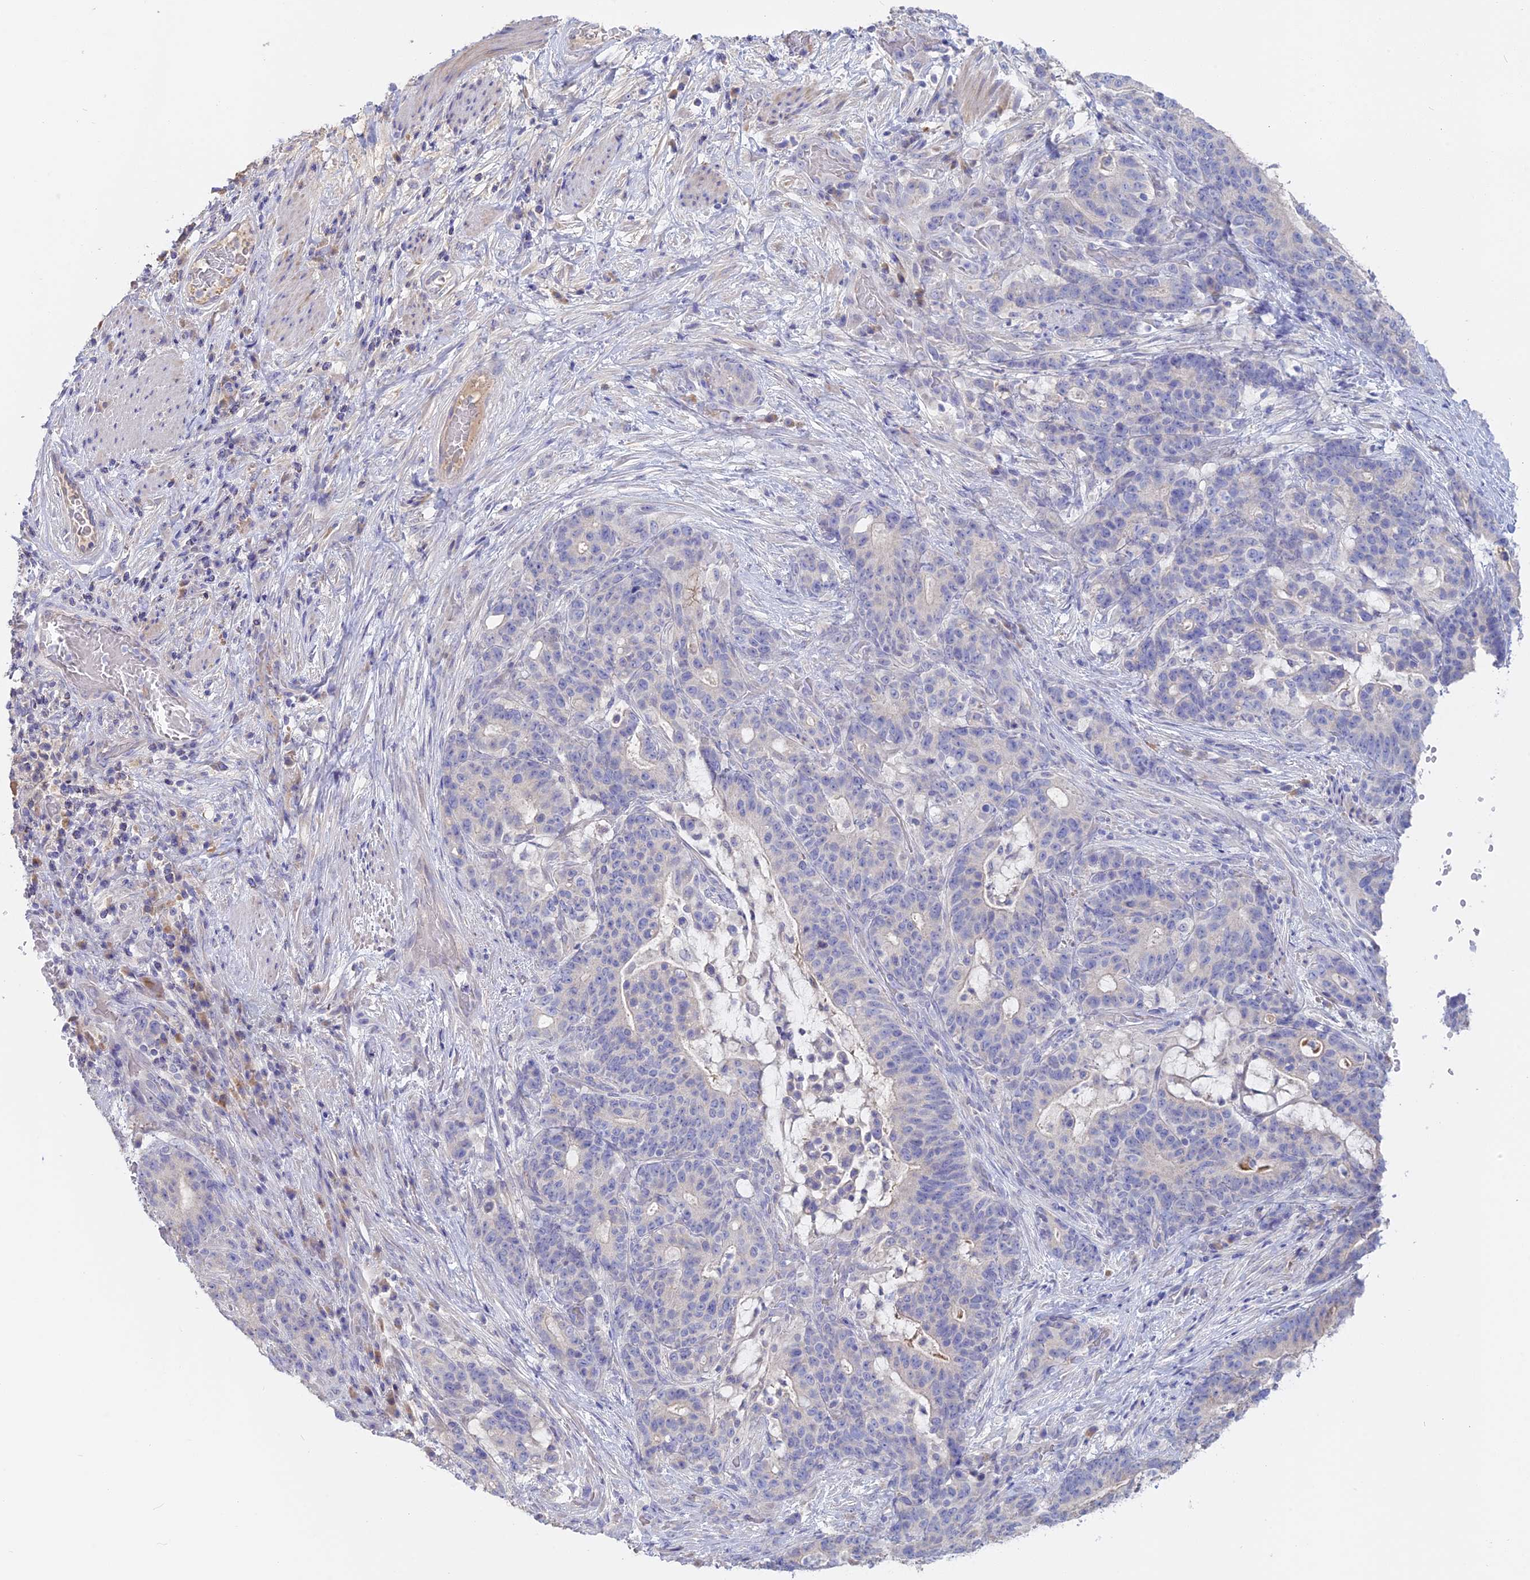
{"staining": {"intensity": "negative", "quantity": "none", "location": "none"}, "tissue": "stomach cancer", "cell_type": "Tumor cells", "image_type": "cancer", "snomed": [{"axis": "morphology", "description": "Normal tissue, NOS"}, {"axis": "morphology", "description": "Adenocarcinoma, NOS"}, {"axis": "topography", "description": "Stomach"}], "caption": "DAB (3,3'-diaminobenzidine) immunohistochemical staining of stomach cancer exhibits no significant staining in tumor cells.", "gene": "ADGRA1", "patient": {"sex": "female", "age": 64}}